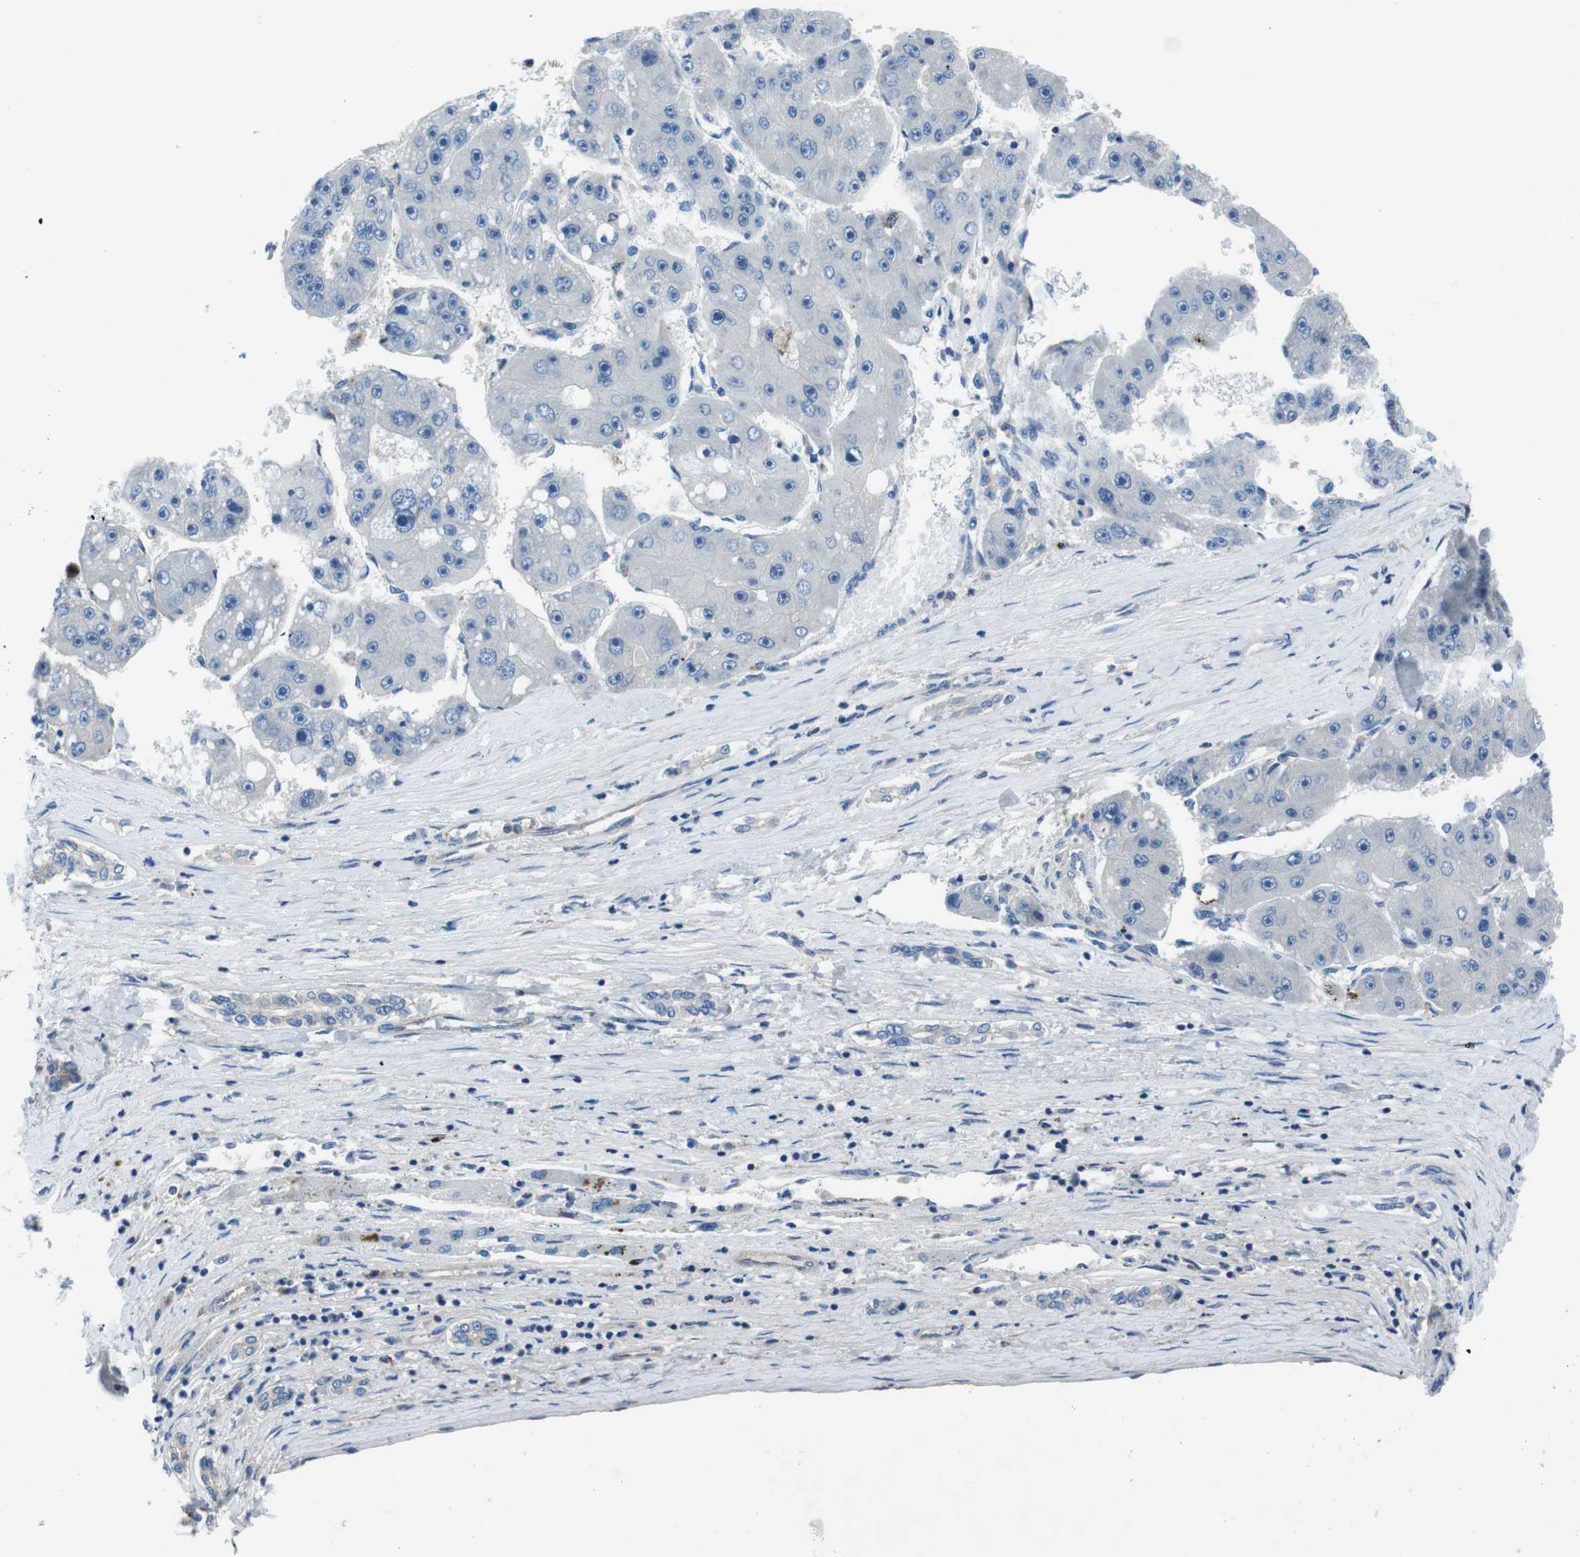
{"staining": {"intensity": "negative", "quantity": "none", "location": "none"}, "tissue": "liver cancer", "cell_type": "Tumor cells", "image_type": "cancer", "snomed": [{"axis": "morphology", "description": "Carcinoma, Hepatocellular, NOS"}, {"axis": "topography", "description": "Liver"}], "caption": "Photomicrograph shows no protein staining in tumor cells of hepatocellular carcinoma (liver) tissue.", "gene": "TULP3", "patient": {"sex": "female", "age": 61}}